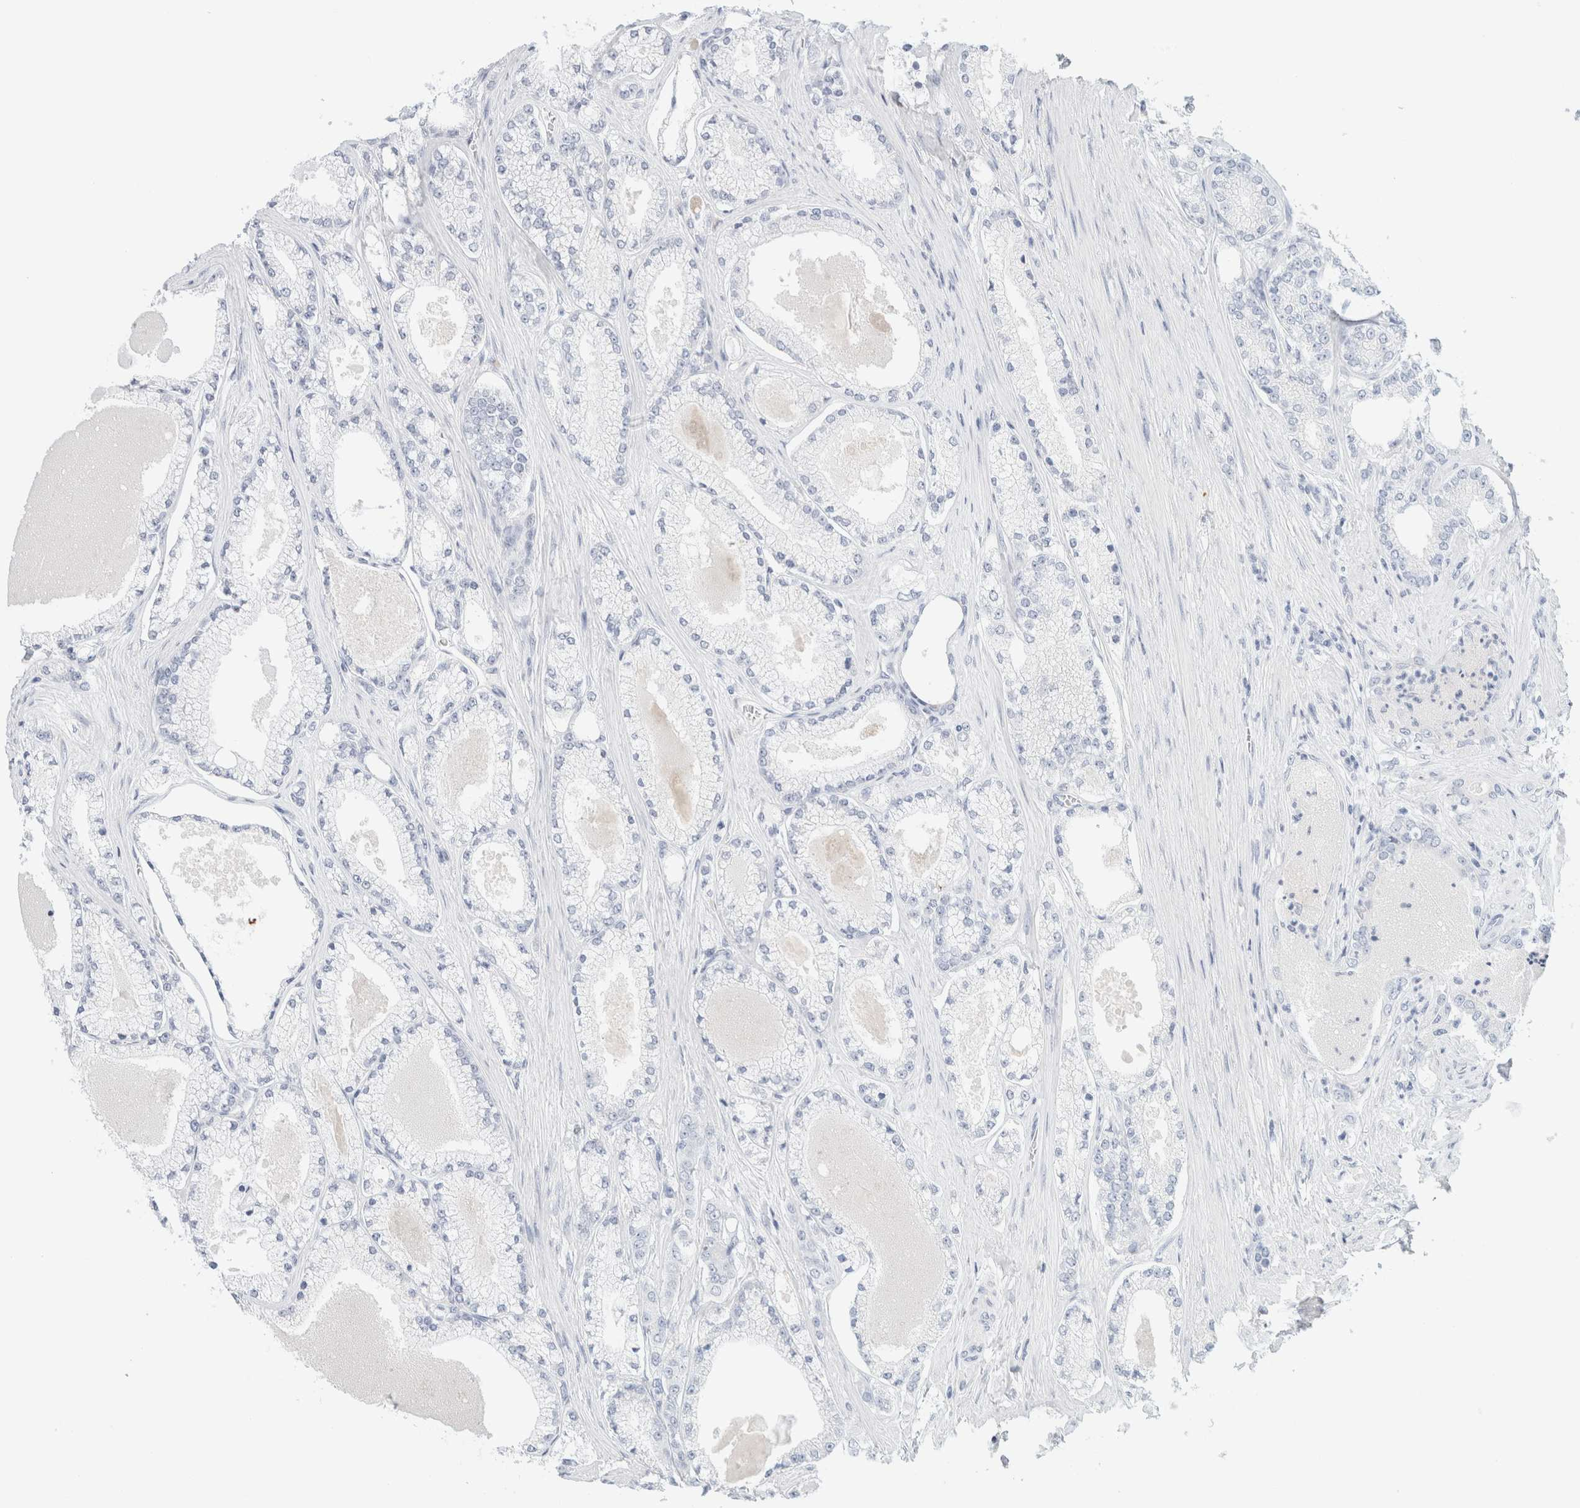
{"staining": {"intensity": "negative", "quantity": "none", "location": "none"}, "tissue": "prostate cancer", "cell_type": "Tumor cells", "image_type": "cancer", "snomed": [{"axis": "morphology", "description": "Adenocarcinoma, High grade"}, {"axis": "topography", "description": "Prostate"}], "caption": "Photomicrograph shows no protein positivity in tumor cells of prostate cancer (adenocarcinoma (high-grade)) tissue.", "gene": "HEXD", "patient": {"sex": "male", "age": 71}}